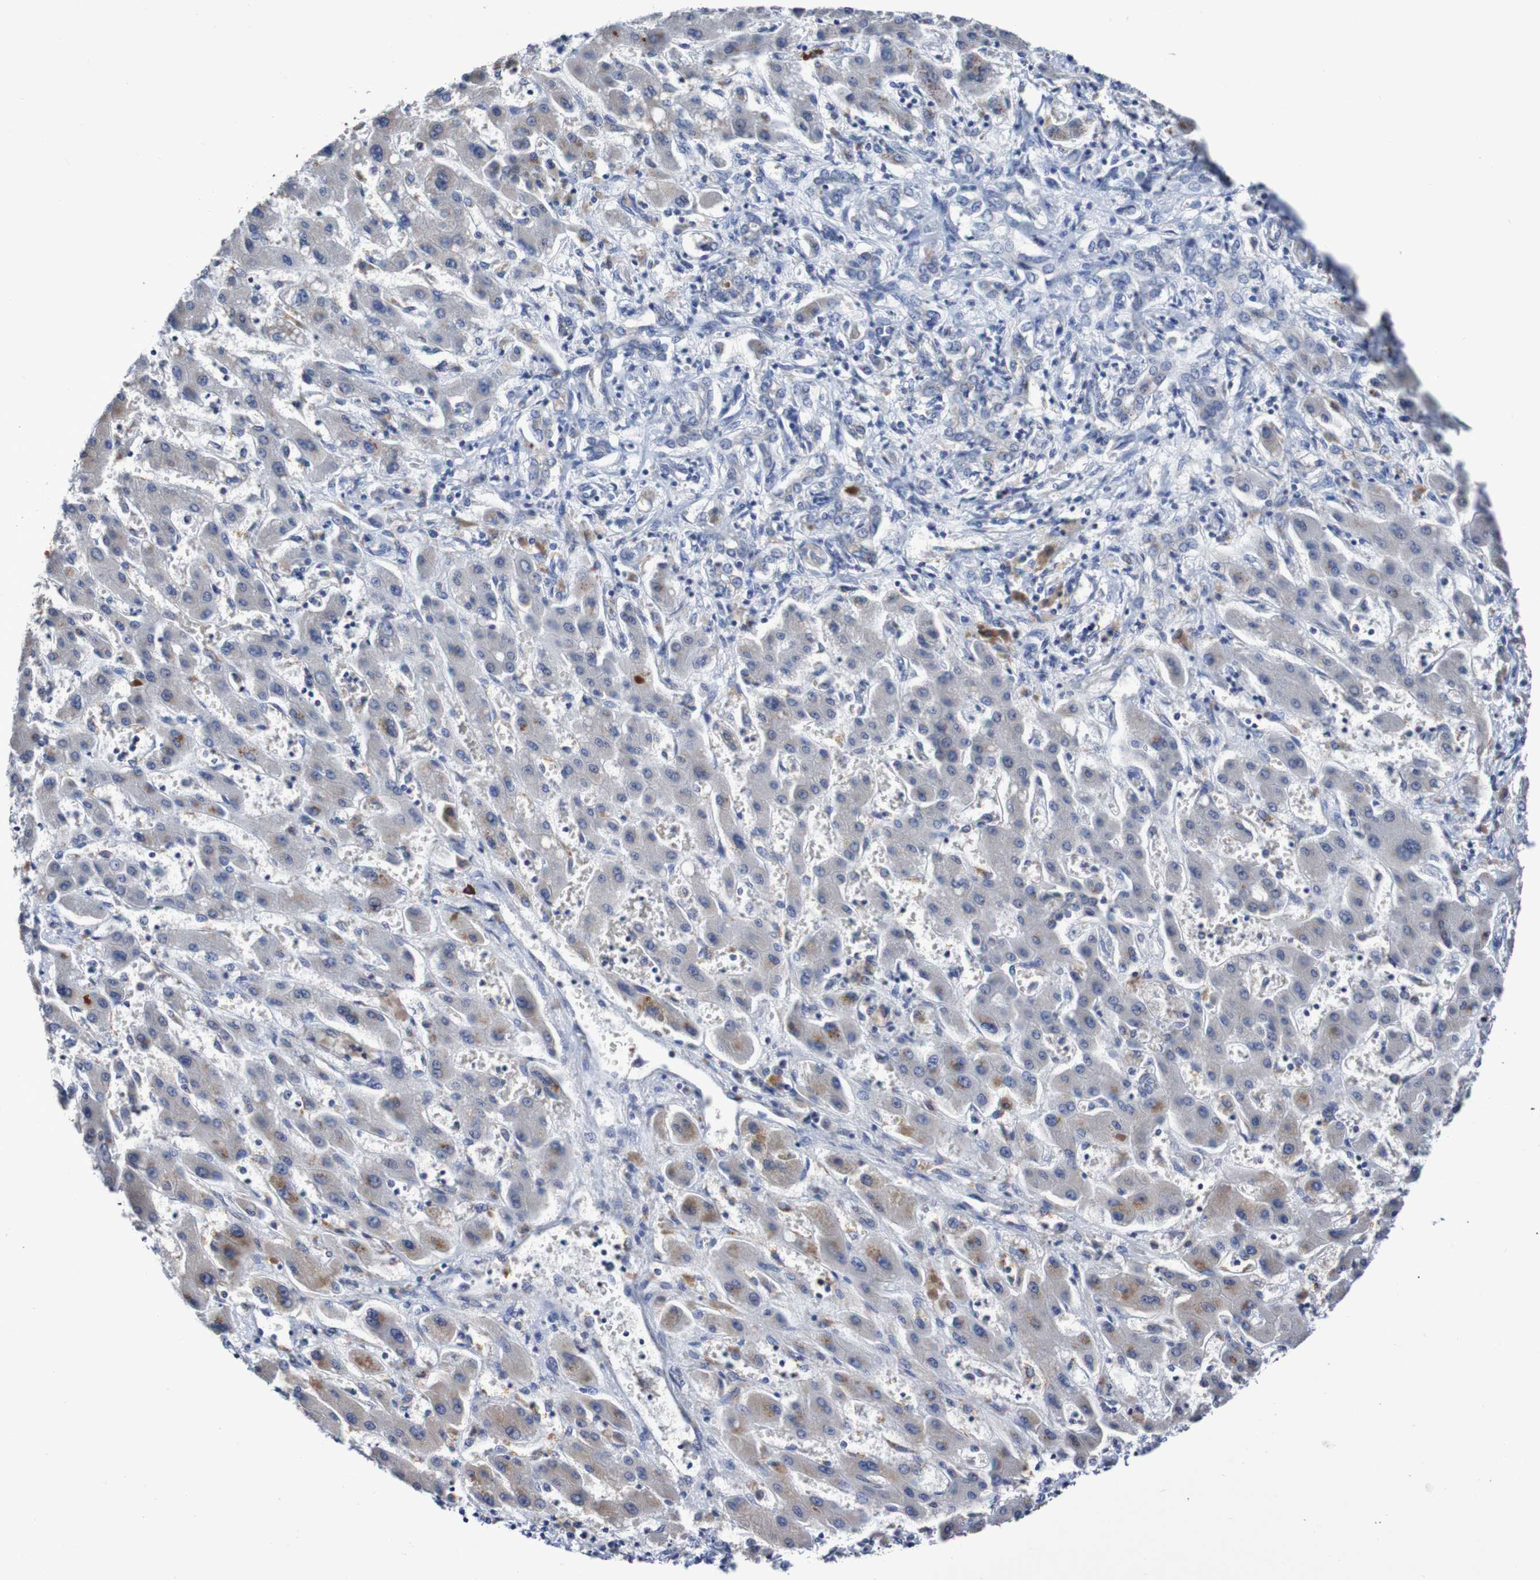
{"staining": {"intensity": "negative", "quantity": "none", "location": "none"}, "tissue": "liver cancer", "cell_type": "Tumor cells", "image_type": "cancer", "snomed": [{"axis": "morphology", "description": "Cholangiocarcinoma"}, {"axis": "topography", "description": "Liver"}], "caption": "The IHC histopathology image has no significant staining in tumor cells of liver cancer (cholangiocarcinoma) tissue.", "gene": "ACVR1C", "patient": {"sex": "male", "age": 50}}